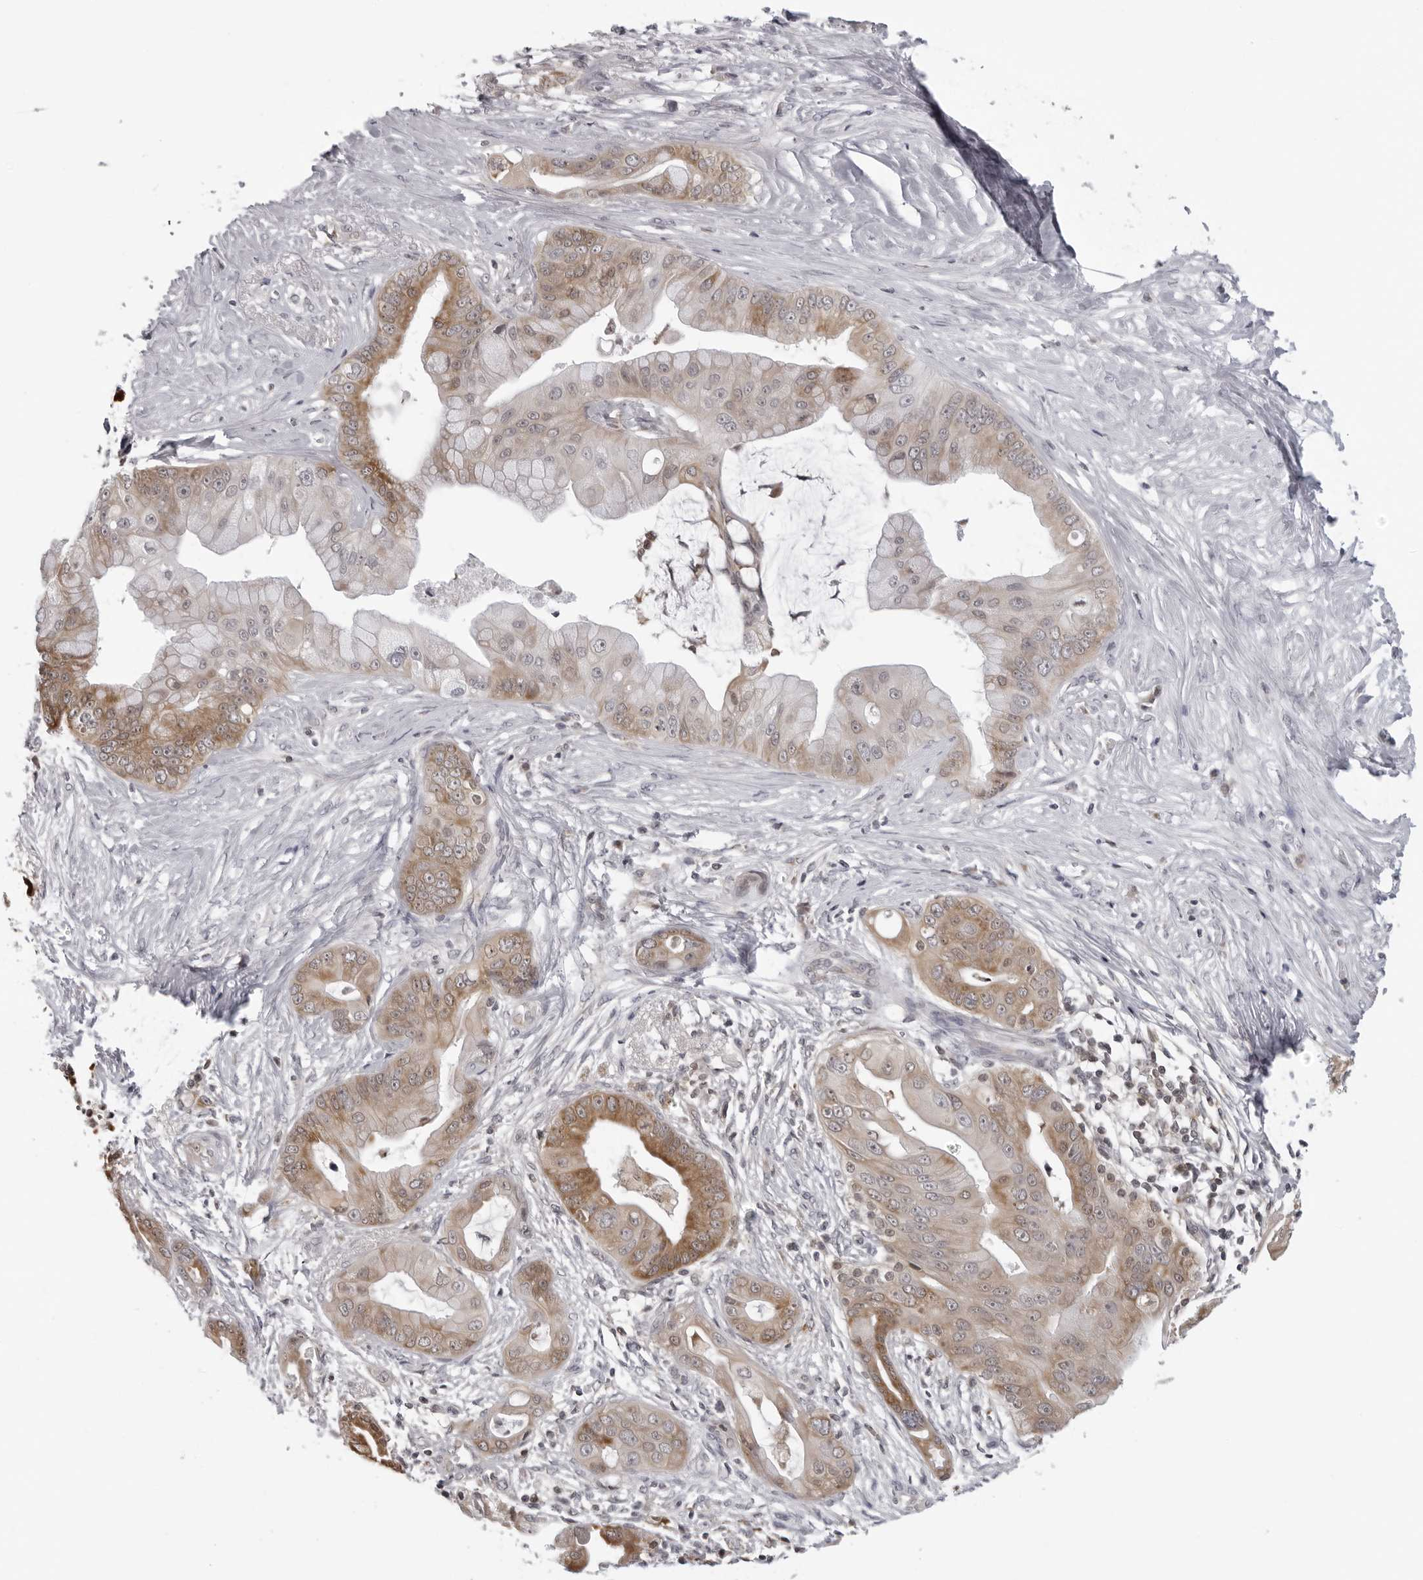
{"staining": {"intensity": "moderate", "quantity": "25%-75%", "location": "cytoplasmic/membranous"}, "tissue": "pancreatic cancer", "cell_type": "Tumor cells", "image_type": "cancer", "snomed": [{"axis": "morphology", "description": "Adenocarcinoma, NOS"}, {"axis": "topography", "description": "Pancreas"}], "caption": "Immunohistochemical staining of human pancreatic cancer shows medium levels of moderate cytoplasmic/membranous protein staining in approximately 25%-75% of tumor cells.", "gene": "MRPS15", "patient": {"sex": "female", "age": 75}}